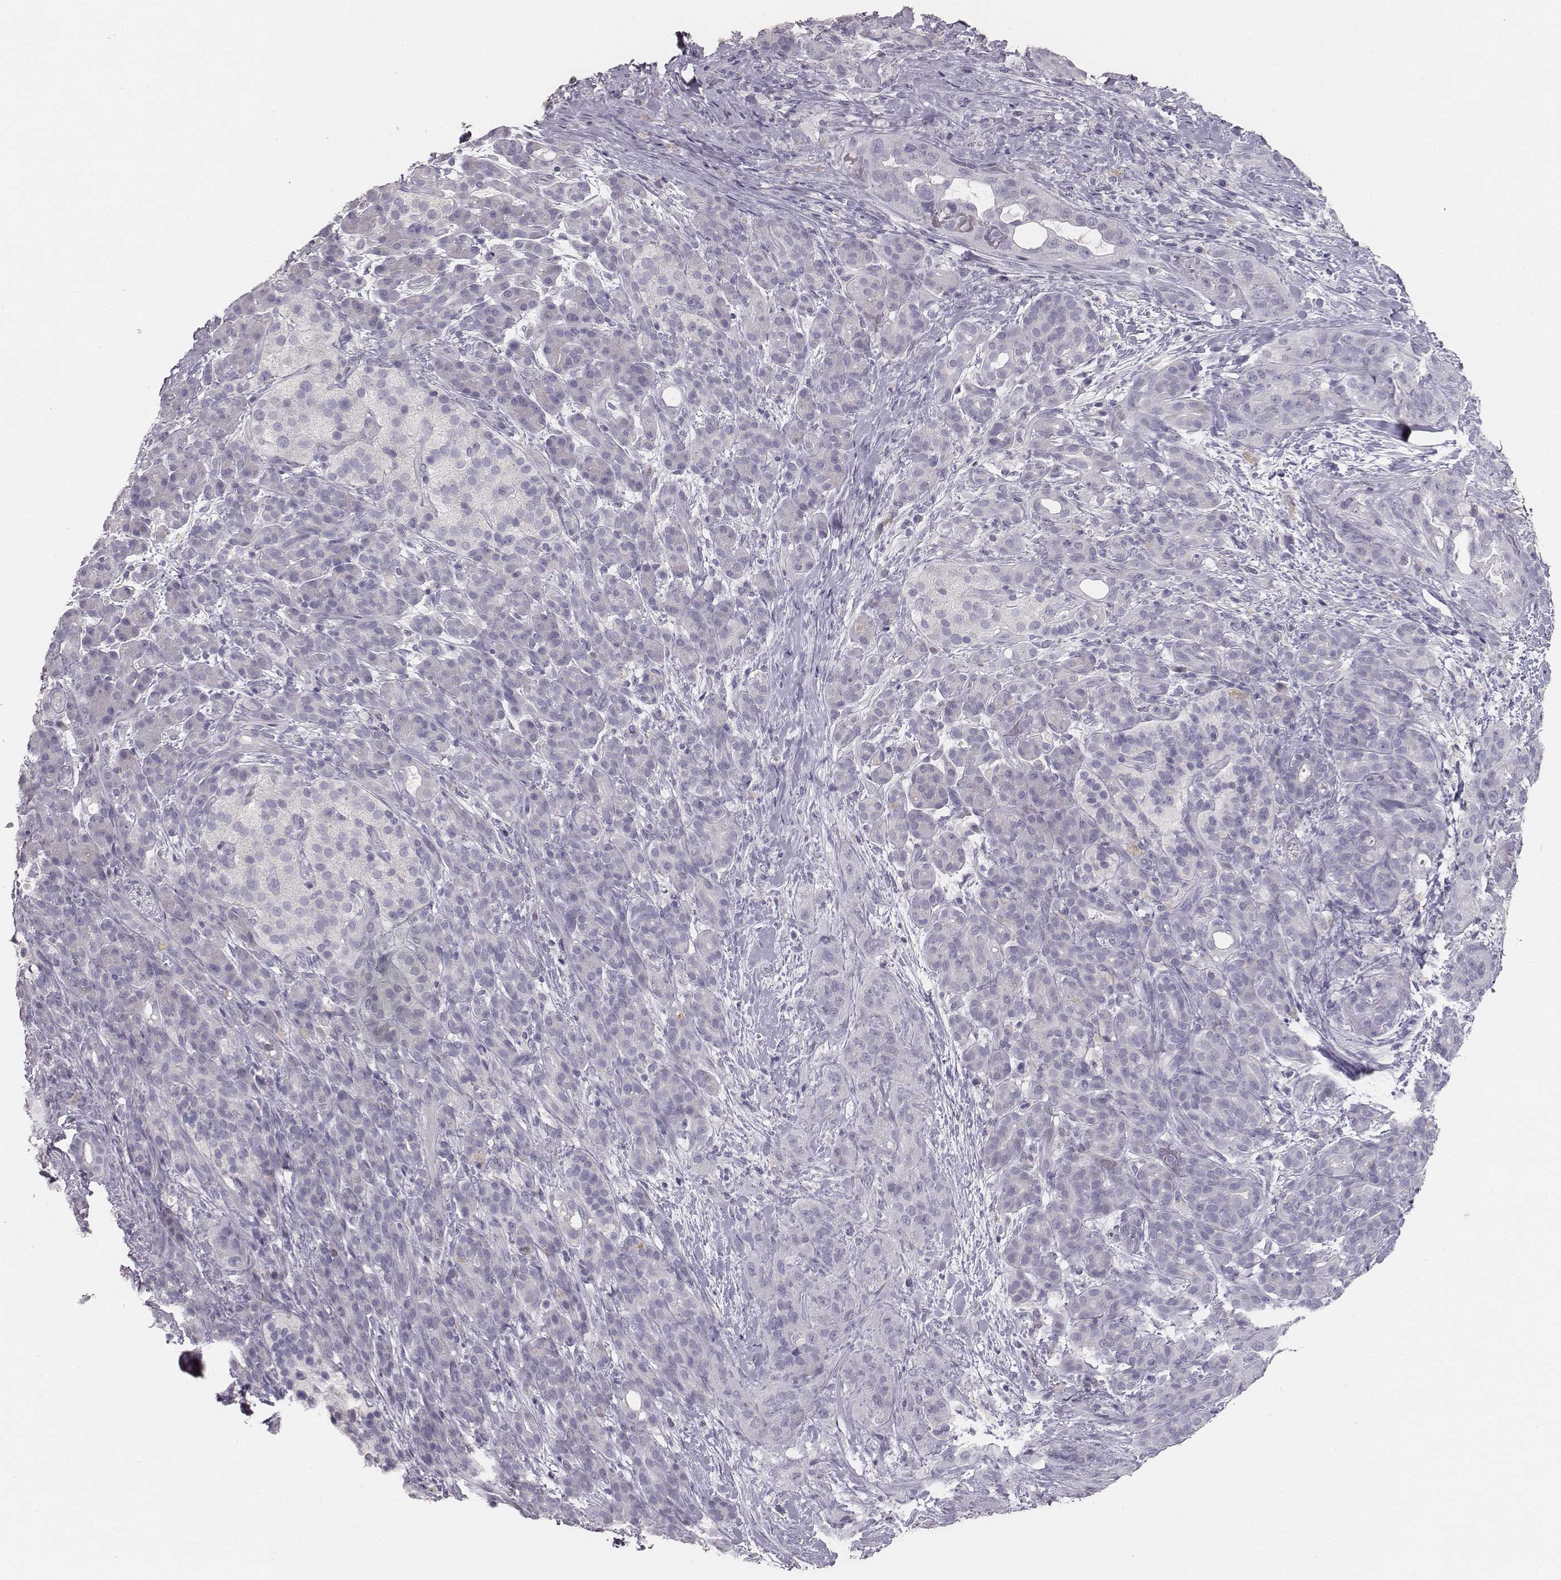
{"staining": {"intensity": "negative", "quantity": "none", "location": "none"}, "tissue": "pancreatic cancer", "cell_type": "Tumor cells", "image_type": "cancer", "snomed": [{"axis": "morphology", "description": "Adenocarcinoma, NOS"}, {"axis": "topography", "description": "Pancreas"}], "caption": "DAB (3,3'-diaminobenzidine) immunohistochemical staining of pancreatic adenocarcinoma reveals no significant expression in tumor cells. (DAB (3,3'-diaminobenzidine) IHC visualized using brightfield microscopy, high magnification).", "gene": "MYH6", "patient": {"sex": "male", "age": 44}}